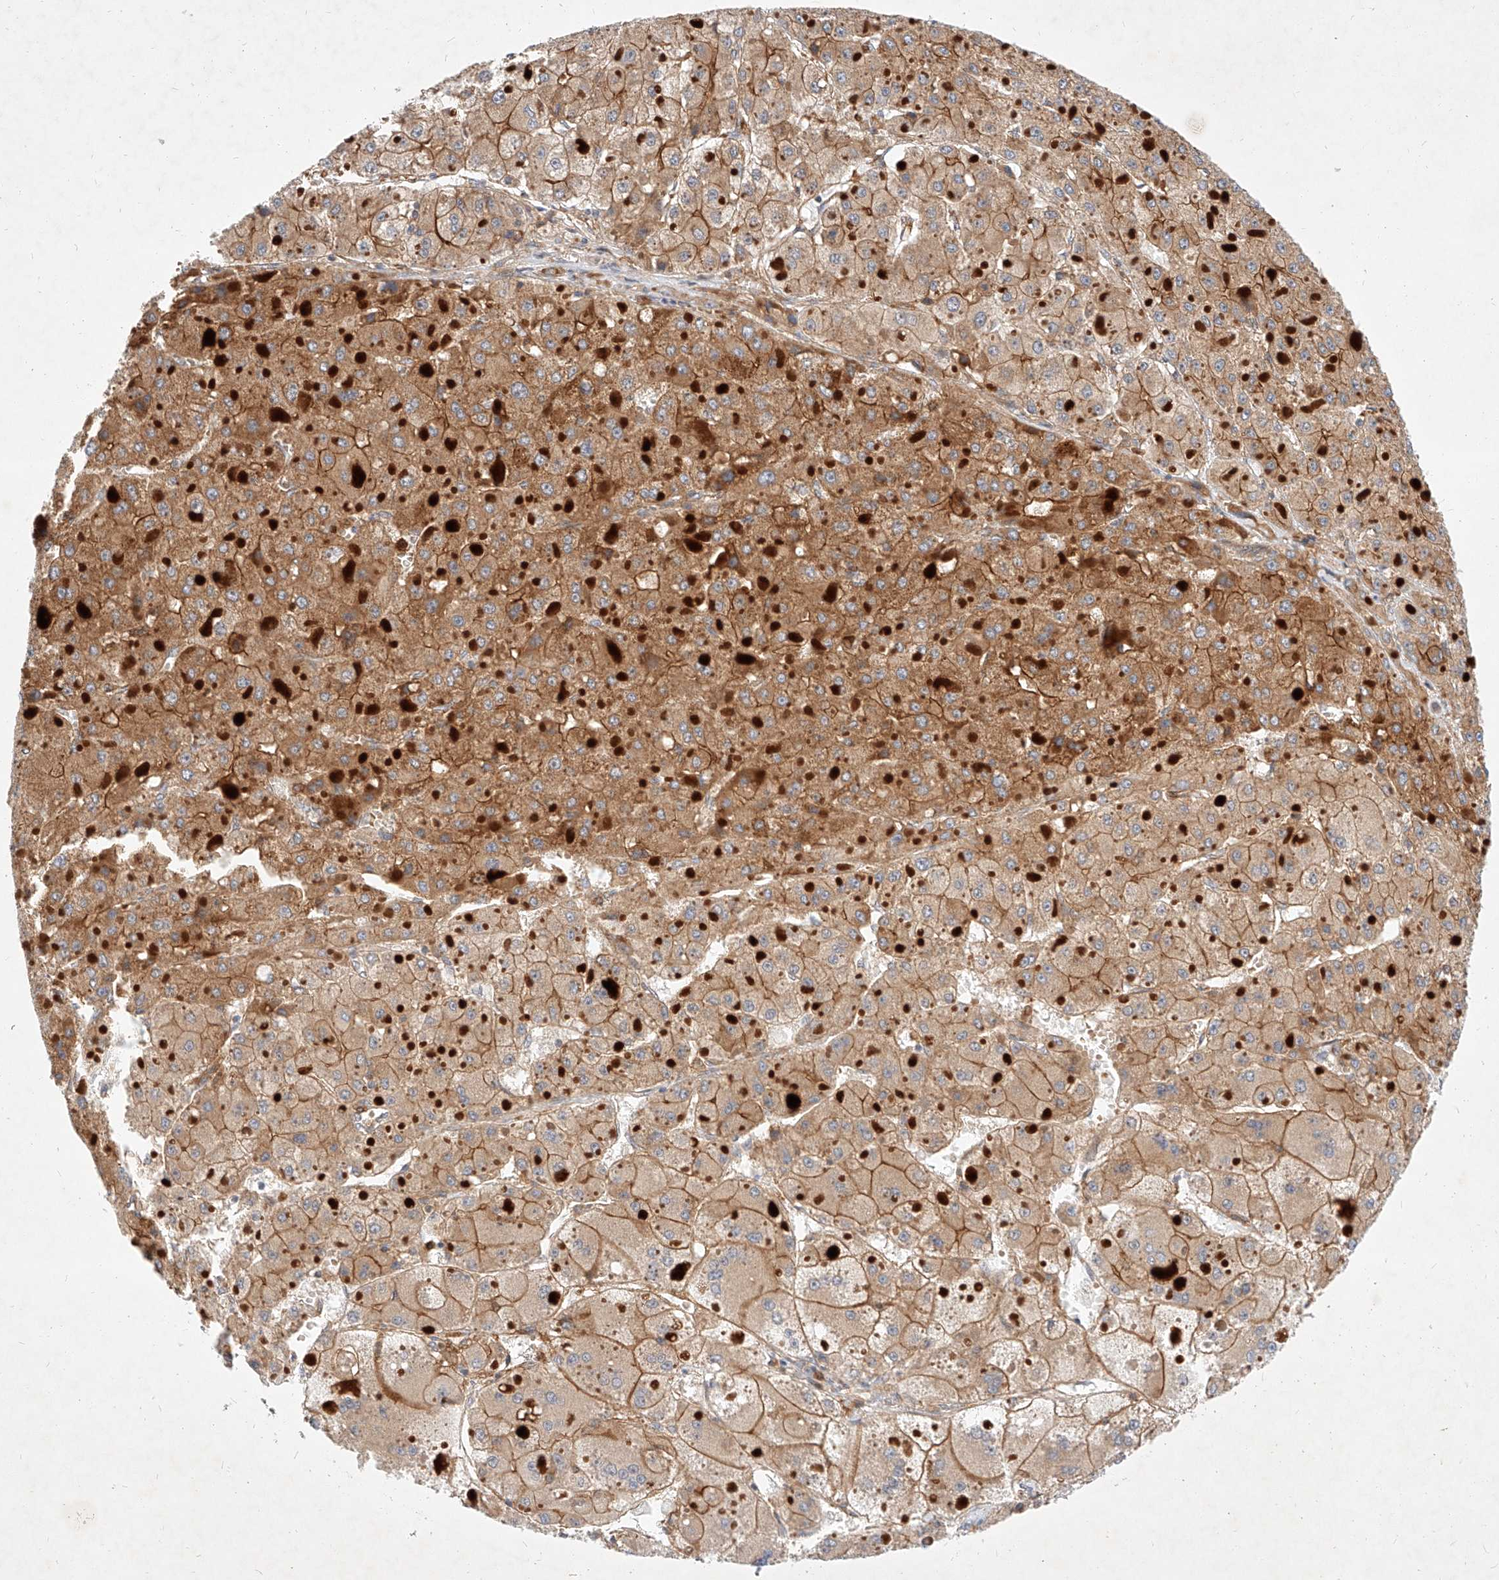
{"staining": {"intensity": "moderate", "quantity": ">75%", "location": "cytoplasmic/membranous"}, "tissue": "liver cancer", "cell_type": "Tumor cells", "image_type": "cancer", "snomed": [{"axis": "morphology", "description": "Carcinoma, Hepatocellular, NOS"}, {"axis": "topography", "description": "Liver"}], "caption": "DAB immunohistochemical staining of human liver hepatocellular carcinoma displays moderate cytoplasmic/membranous protein positivity in about >75% of tumor cells.", "gene": "NFAM1", "patient": {"sex": "female", "age": 73}}